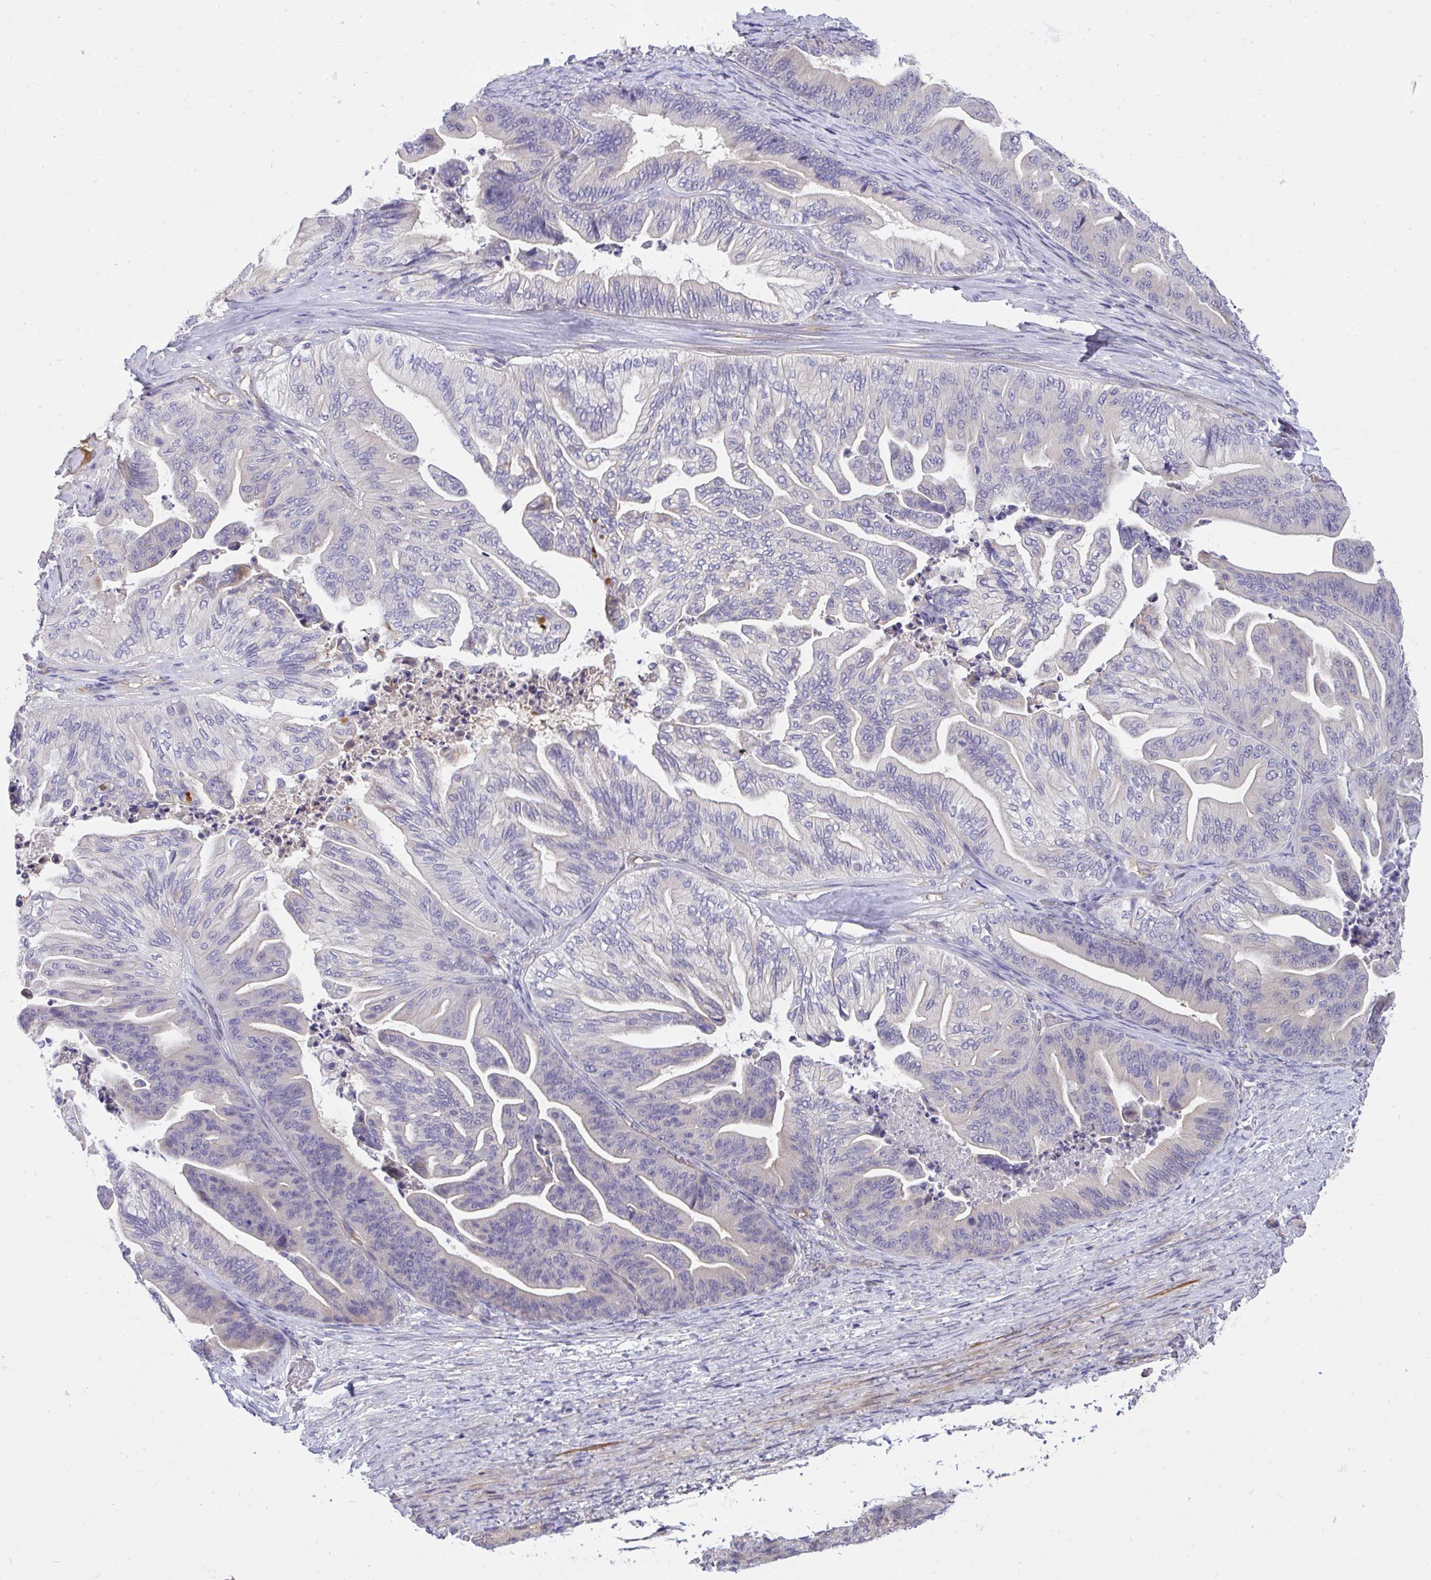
{"staining": {"intensity": "negative", "quantity": "none", "location": "none"}, "tissue": "ovarian cancer", "cell_type": "Tumor cells", "image_type": "cancer", "snomed": [{"axis": "morphology", "description": "Cystadenocarcinoma, mucinous, NOS"}, {"axis": "topography", "description": "Ovary"}], "caption": "Immunohistochemistry (IHC) photomicrograph of human ovarian cancer (mucinous cystadenocarcinoma) stained for a protein (brown), which exhibits no staining in tumor cells.", "gene": "C19orf54", "patient": {"sex": "female", "age": 67}}